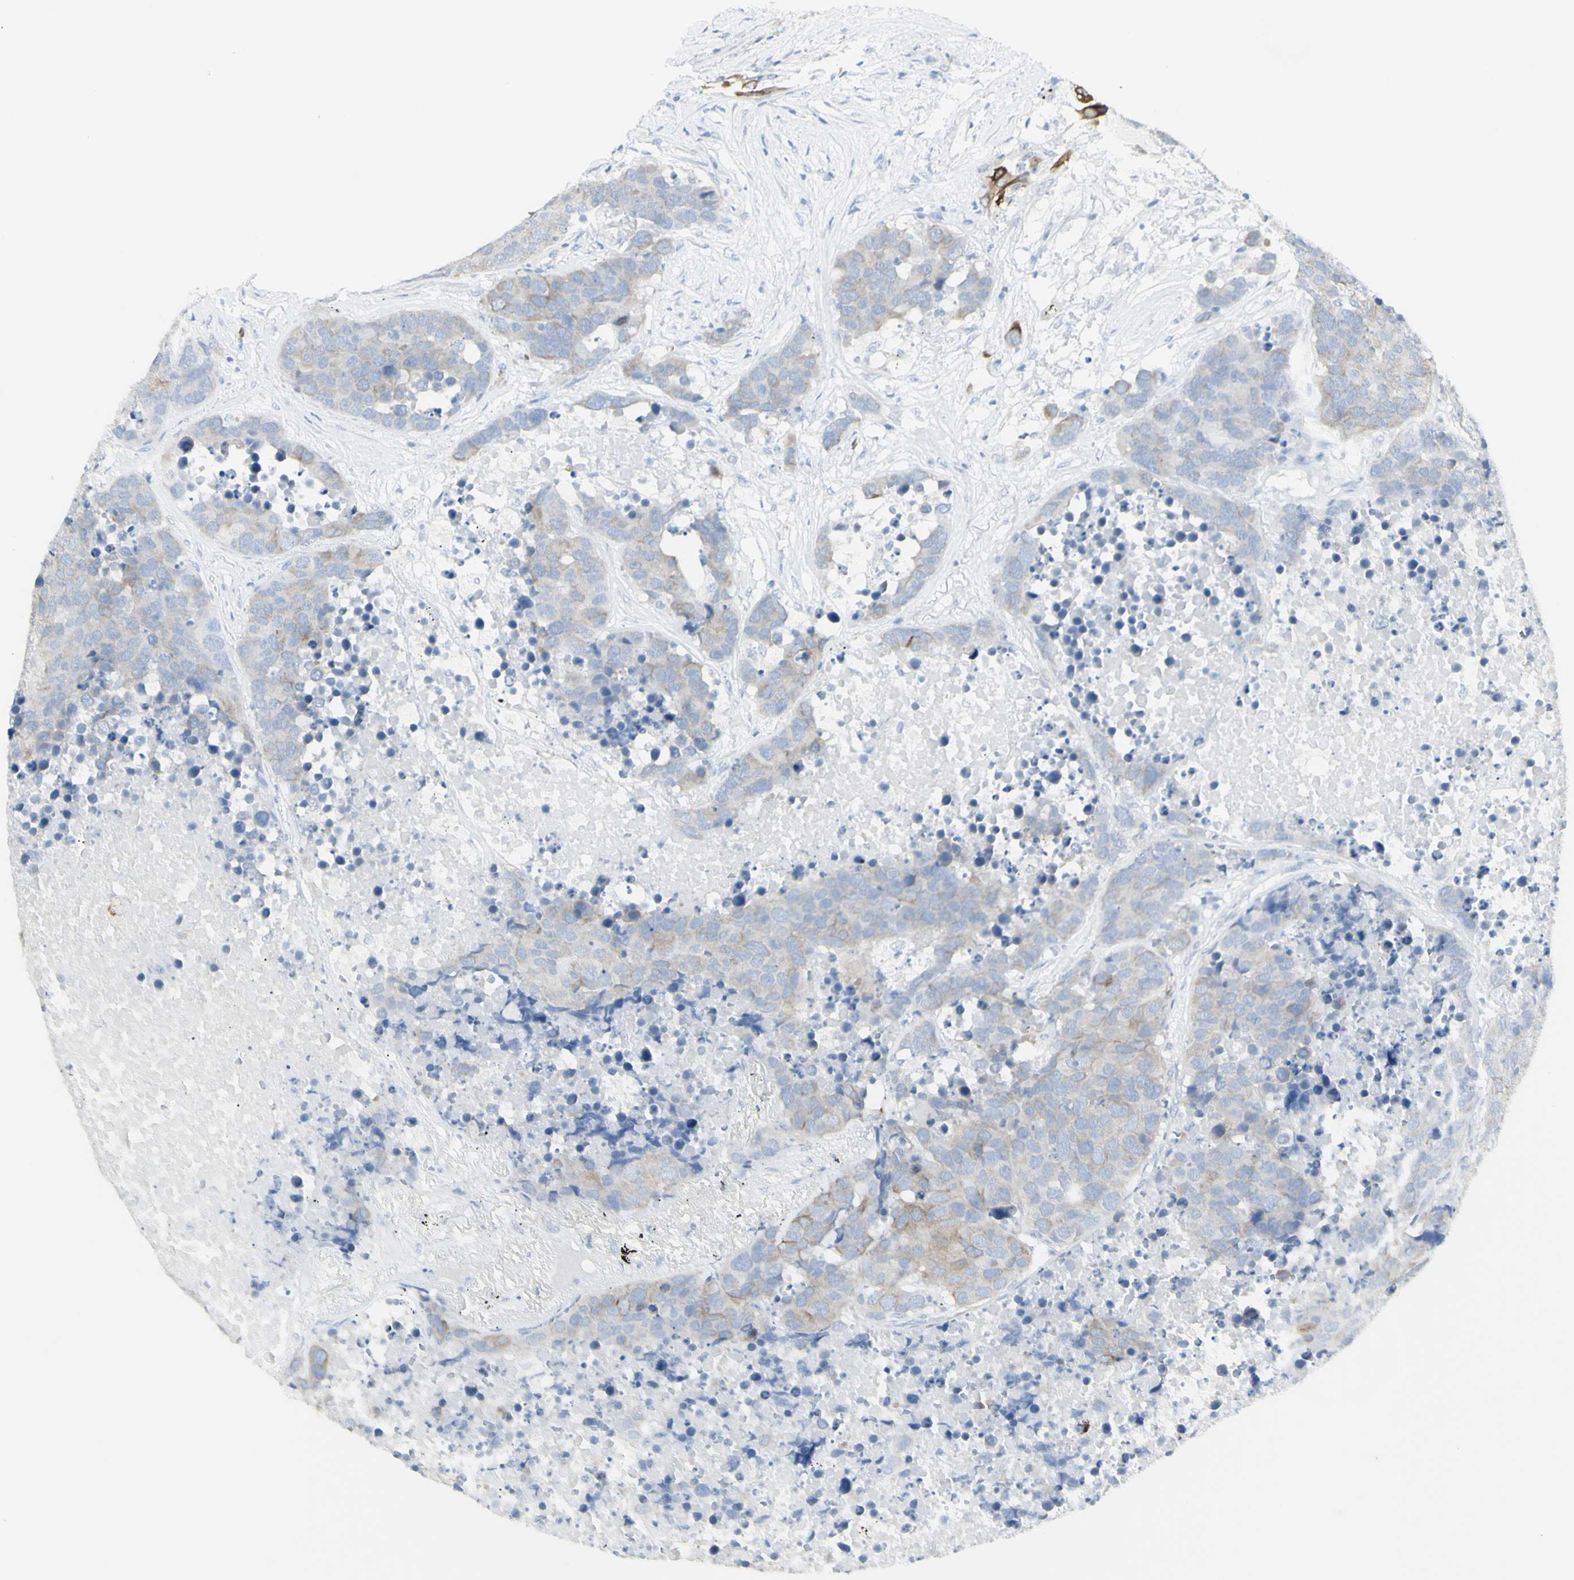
{"staining": {"intensity": "weak", "quantity": "25%-75%", "location": "cytoplasmic/membranous"}, "tissue": "carcinoid", "cell_type": "Tumor cells", "image_type": "cancer", "snomed": [{"axis": "morphology", "description": "Carcinoid, malignant, NOS"}, {"axis": "topography", "description": "Lung"}], "caption": "Tumor cells reveal low levels of weak cytoplasmic/membranous positivity in about 25%-75% of cells in carcinoid.", "gene": "ENSG00000198211", "patient": {"sex": "male", "age": 60}}